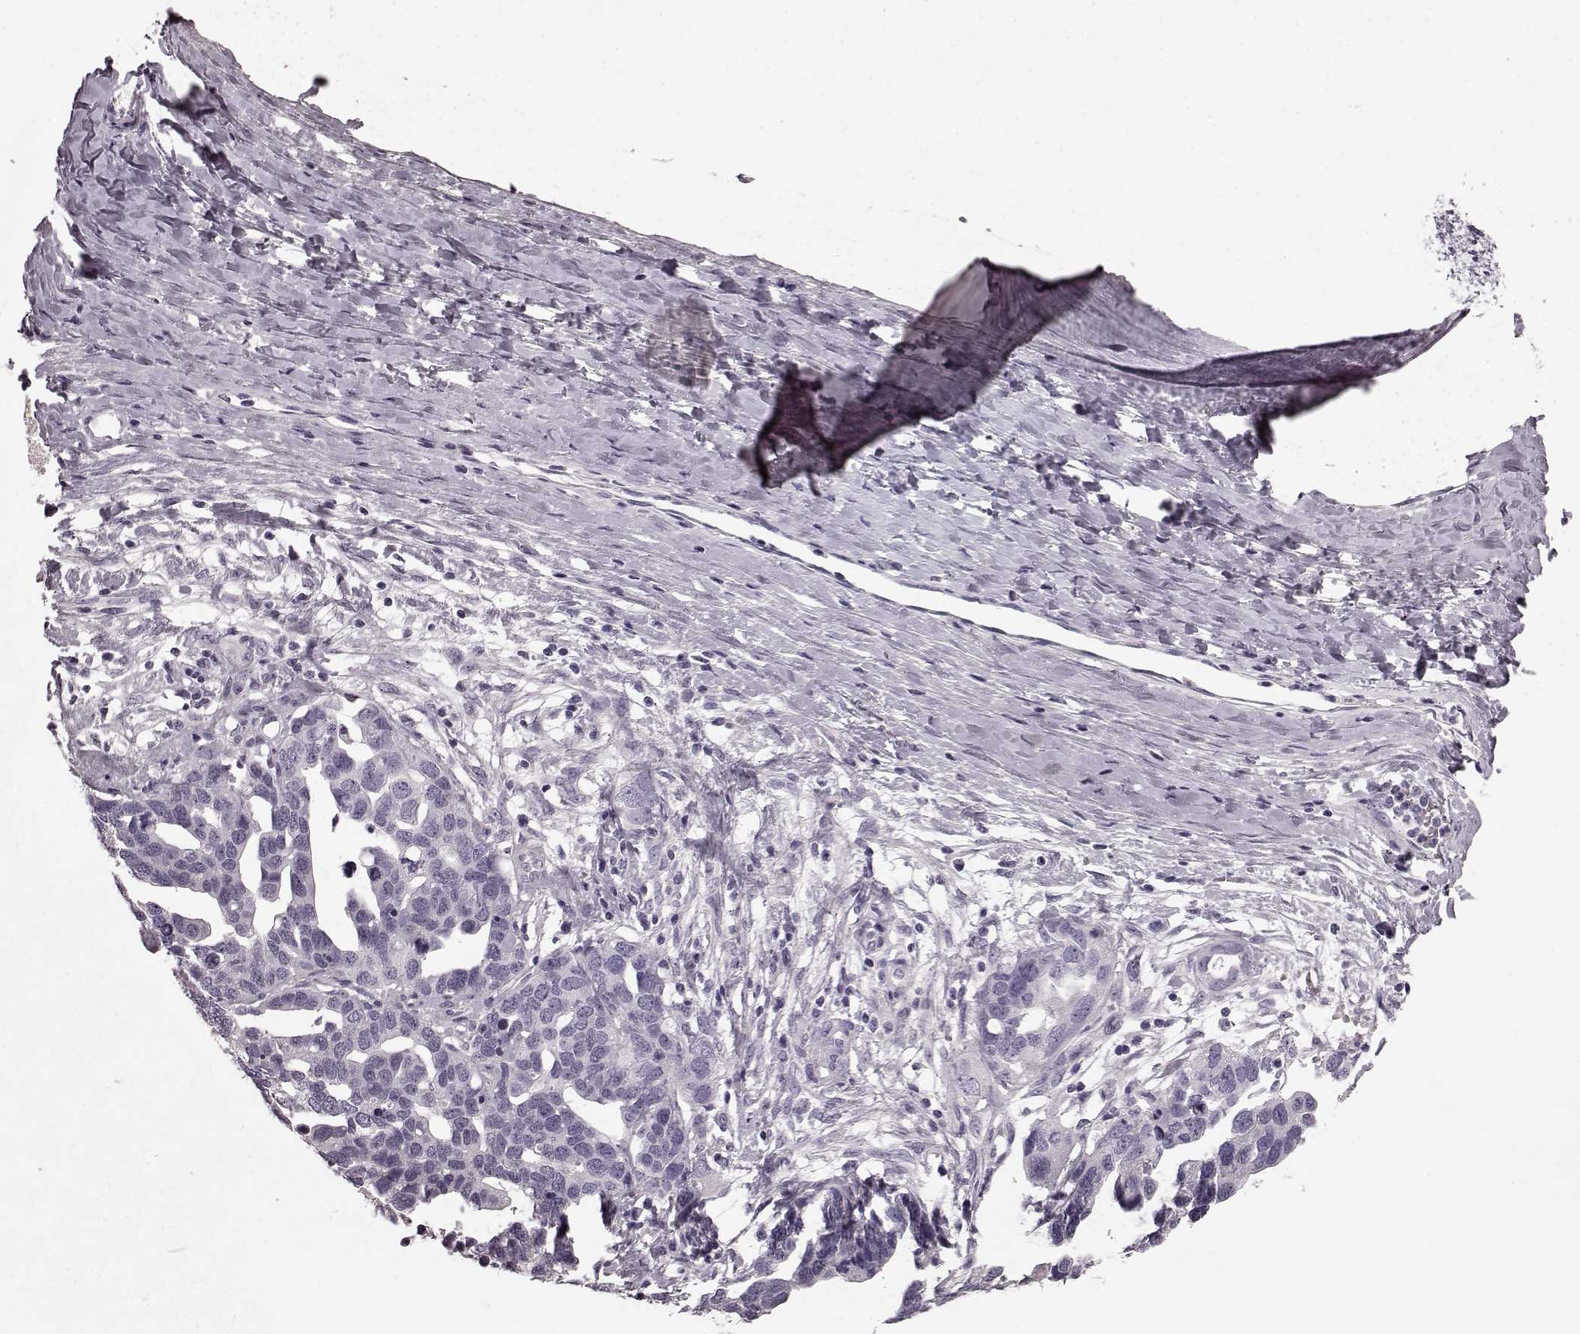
{"staining": {"intensity": "negative", "quantity": "none", "location": "none"}, "tissue": "ovarian cancer", "cell_type": "Tumor cells", "image_type": "cancer", "snomed": [{"axis": "morphology", "description": "Cystadenocarcinoma, serous, NOS"}, {"axis": "topography", "description": "Ovary"}], "caption": "This is an immunohistochemistry micrograph of human ovarian cancer. There is no expression in tumor cells.", "gene": "CST7", "patient": {"sex": "female", "age": 54}}